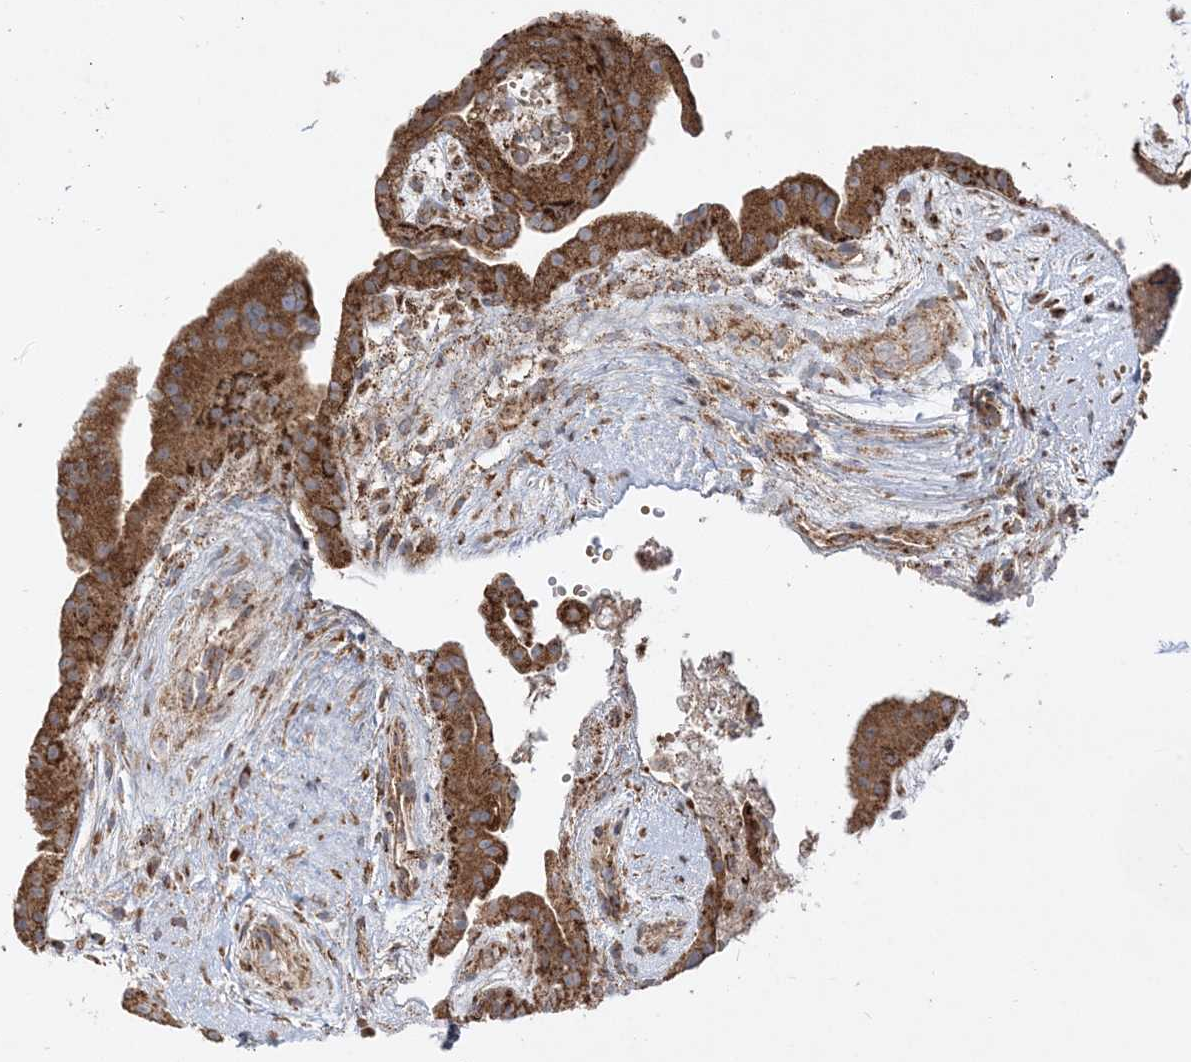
{"staining": {"intensity": "strong", "quantity": ">75%", "location": "cytoplasmic/membranous"}, "tissue": "placenta", "cell_type": "Decidual cells", "image_type": "normal", "snomed": [{"axis": "morphology", "description": "Normal tissue, NOS"}, {"axis": "topography", "description": "Placenta"}], "caption": "Decidual cells reveal strong cytoplasmic/membranous positivity in approximately >75% of cells in benign placenta.", "gene": "AARS2", "patient": {"sex": "female", "age": 18}}